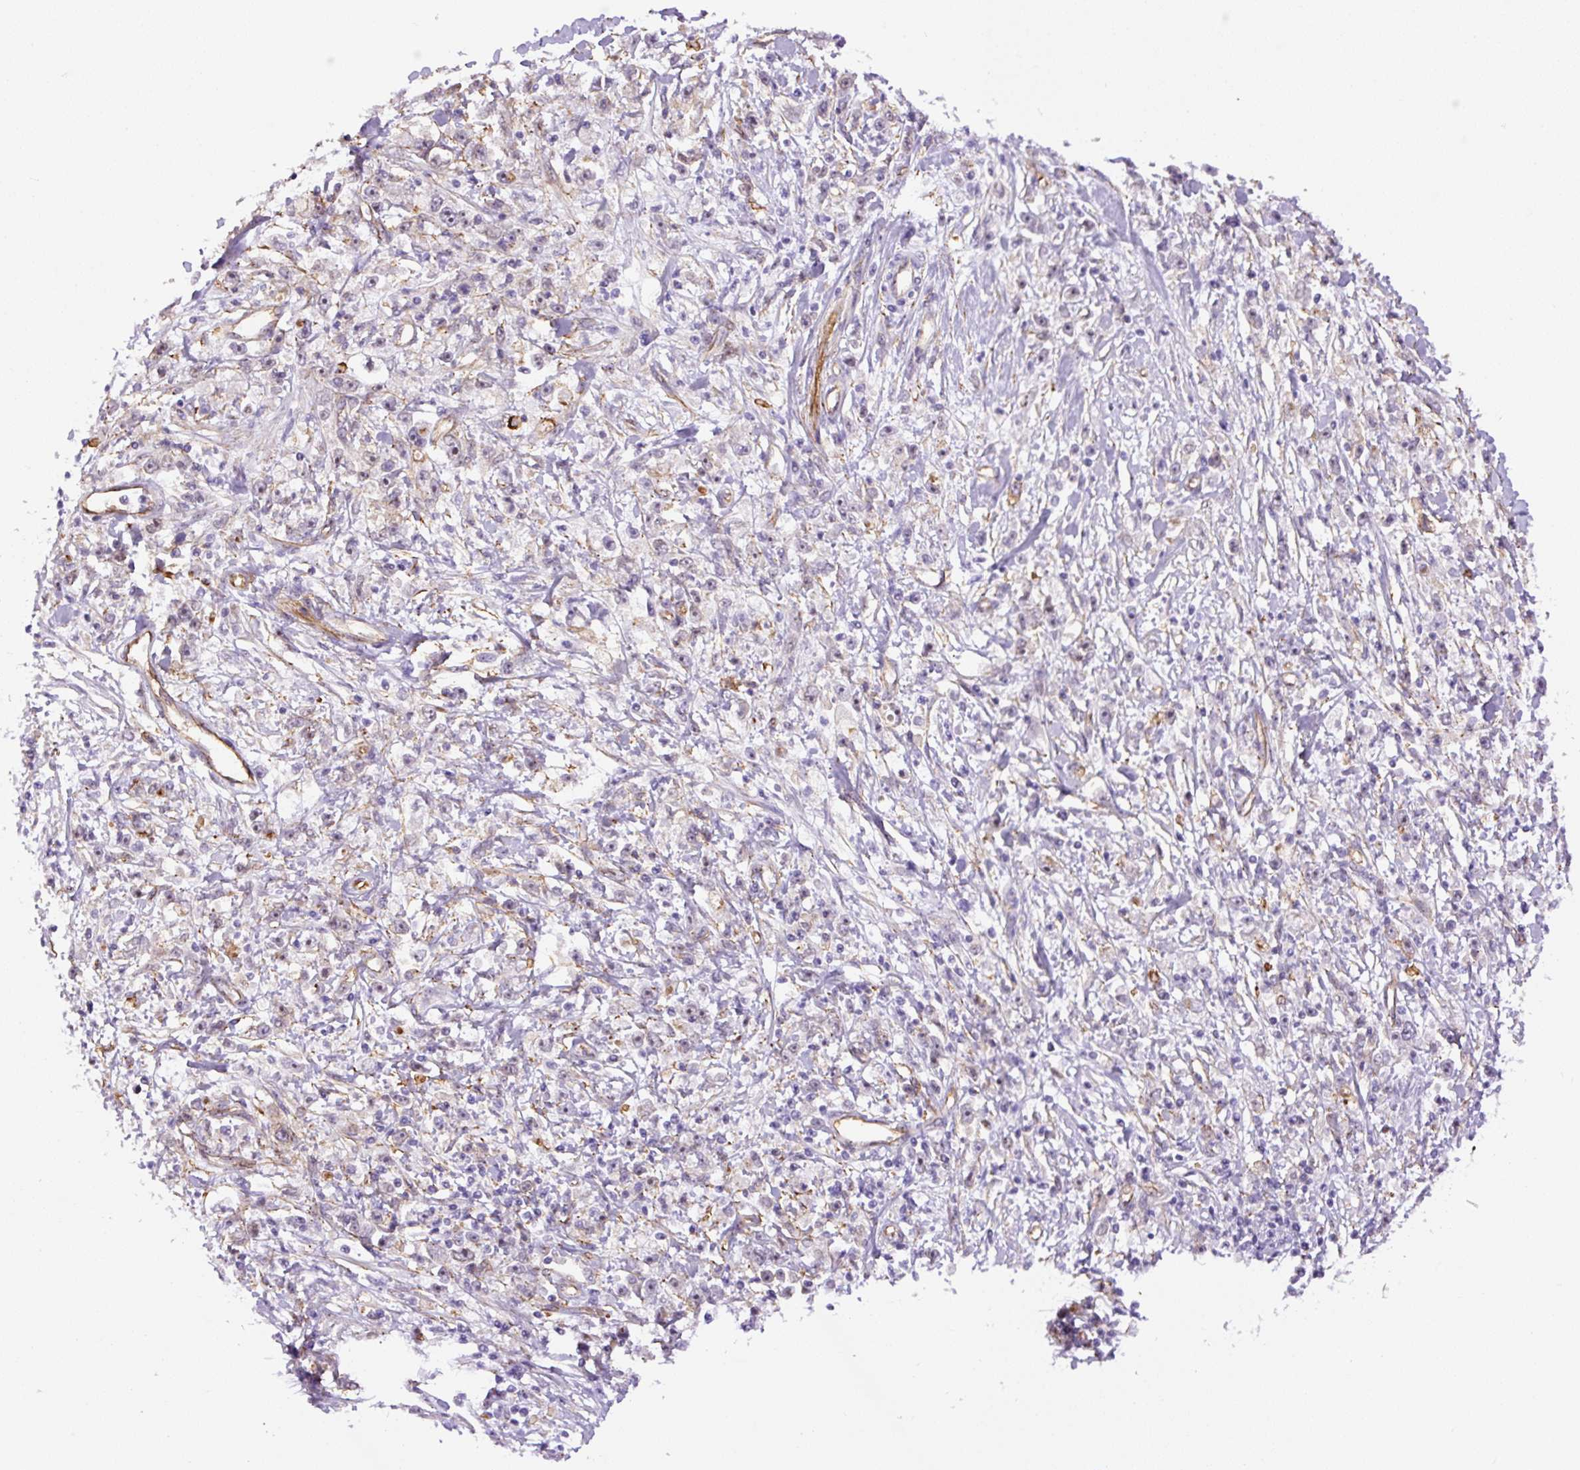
{"staining": {"intensity": "negative", "quantity": "none", "location": "none"}, "tissue": "stomach cancer", "cell_type": "Tumor cells", "image_type": "cancer", "snomed": [{"axis": "morphology", "description": "Adenocarcinoma, NOS"}, {"axis": "topography", "description": "Stomach"}], "caption": "Immunohistochemistry (IHC) photomicrograph of neoplastic tissue: human stomach cancer stained with DAB displays no significant protein expression in tumor cells. (Brightfield microscopy of DAB (3,3'-diaminobenzidine) immunohistochemistry (IHC) at high magnification).", "gene": "MYO5C", "patient": {"sex": "female", "age": 59}}